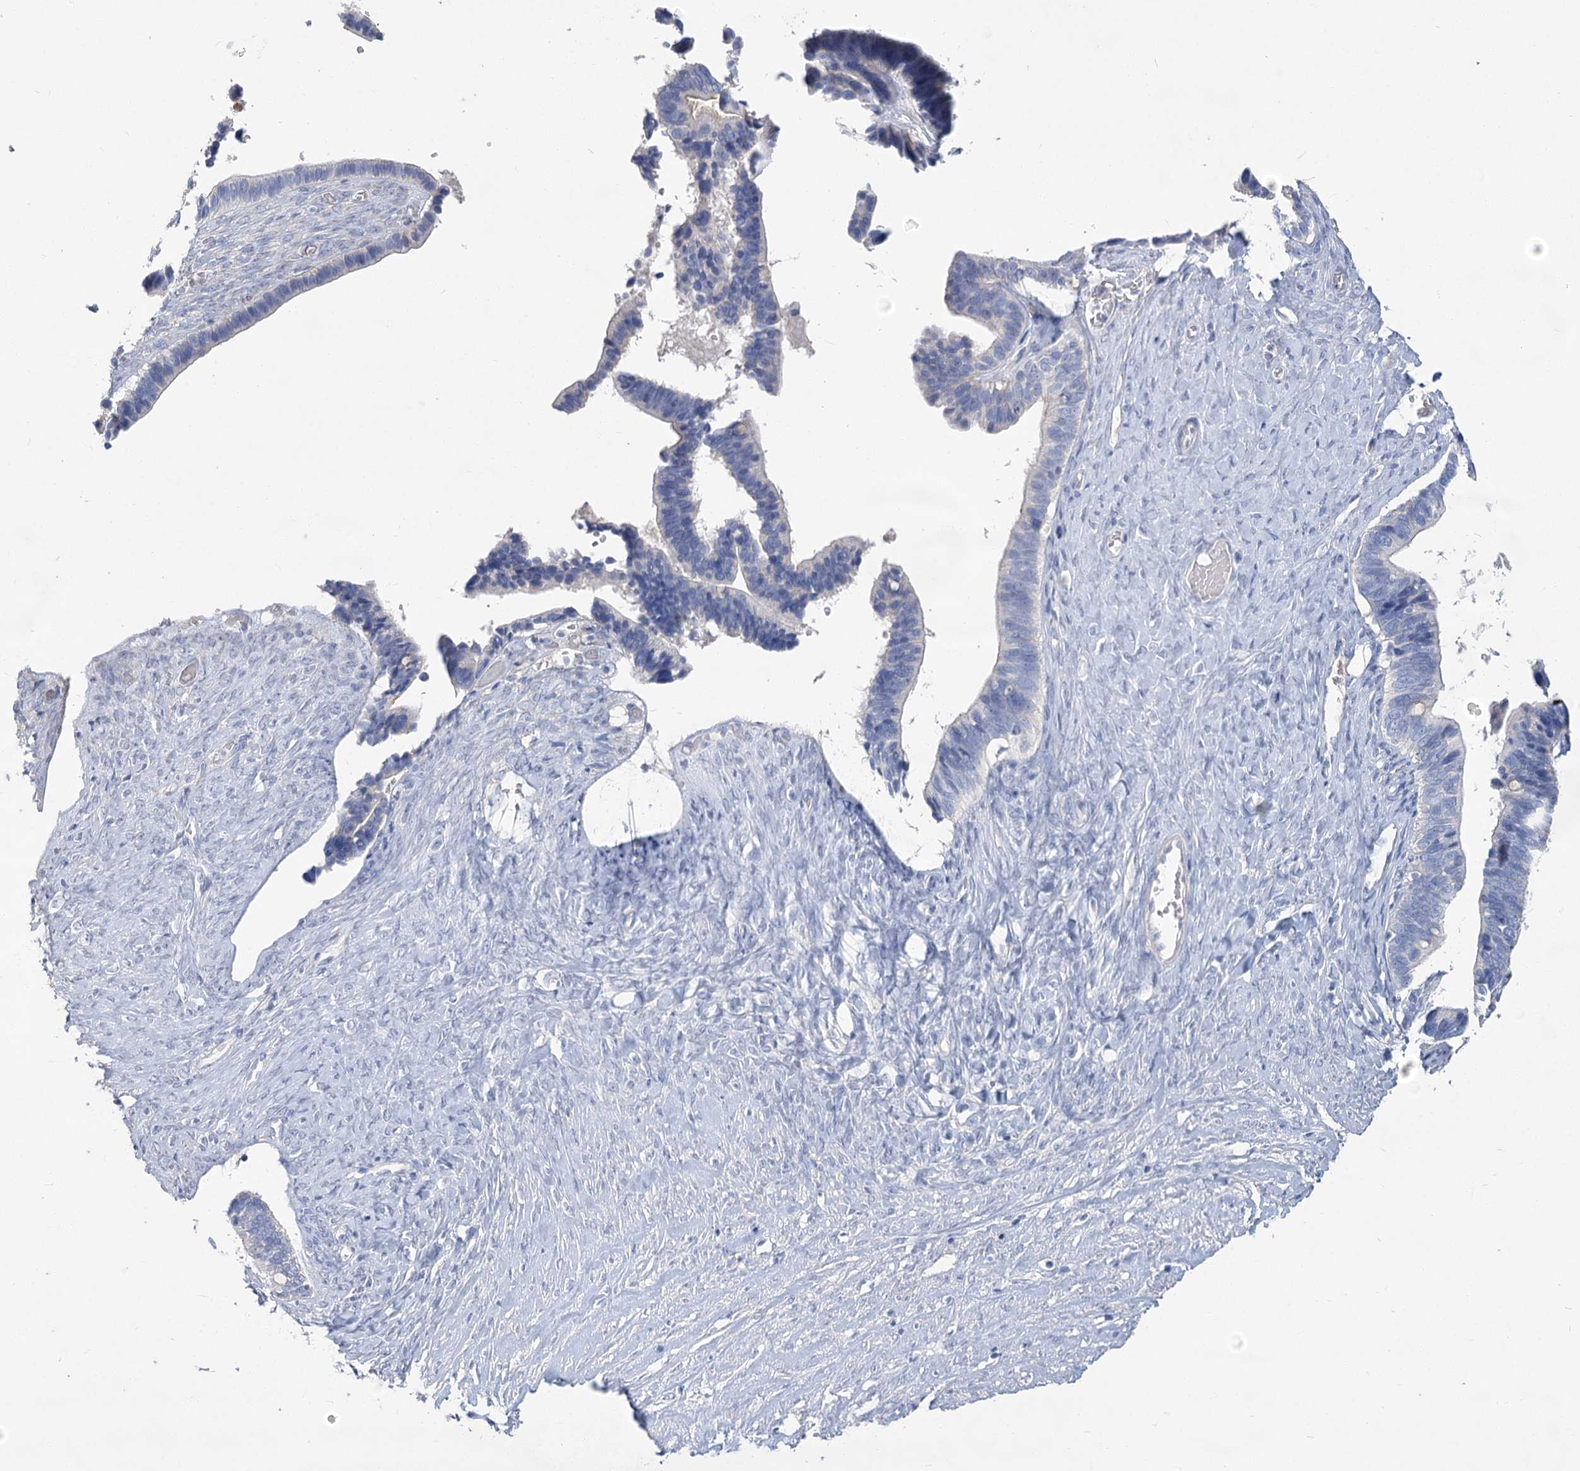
{"staining": {"intensity": "negative", "quantity": "none", "location": "none"}, "tissue": "ovarian cancer", "cell_type": "Tumor cells", "image_type": "cancer", "snomed": [{"axis": "morphology", "description": "Cystadenocarcinoma, serous, NOS"}, {"axis": "topography", "description": "Ovary"}], "caption": "This is a micrograph of IHC staining of ovarian serous cystadenocarcinoma, which shows no positivity in tumor cells. The staining was performed using DAB to visualize the protein expression in brown, while the nuclei were stained in blue with hematoxylin (Magnification: 20x).", "gene": "SLC9A3", "patient": {"sex": "female", "age": 56}}